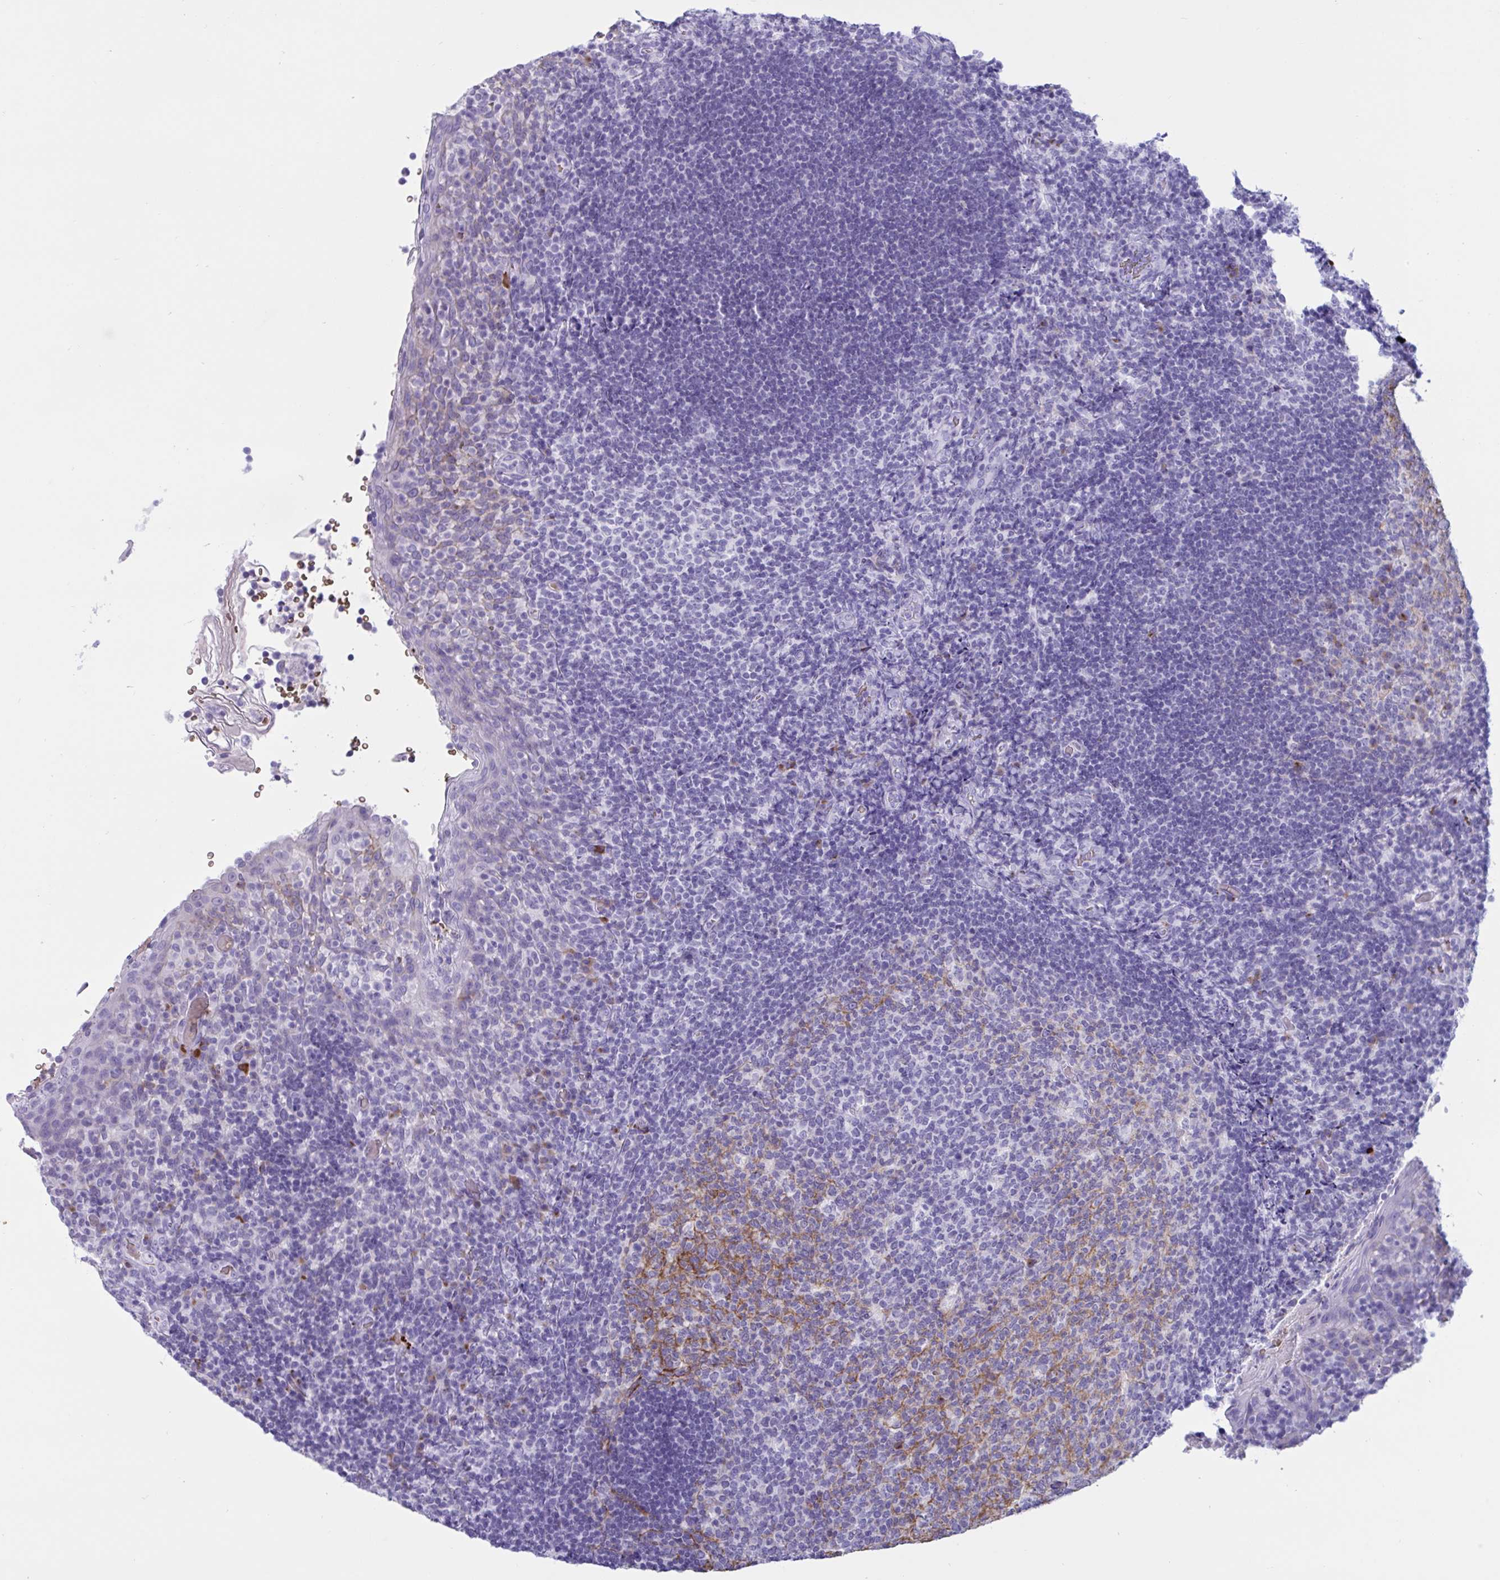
{"staining": {"intensity": "moderate", "quantity": "<25%", "location": "cytoplasmic/membranous"}, "tissue": "tonsil", "cell_type": "Germinal center cells", "image_type": "normal", "snomed": [{"axis": "morphology", "description": "Normal tissue, NOS"}, {"axis": "topography", "description": "Tonsil"}], "caption": "This is an image of immunohistochemistry staining of benign tonsil, which shows moderate staining in the cytoplasmic/membranous of germinal center cells.", "gene": "SLC2A1", "patient": {"sex": "female", "age": 10}}